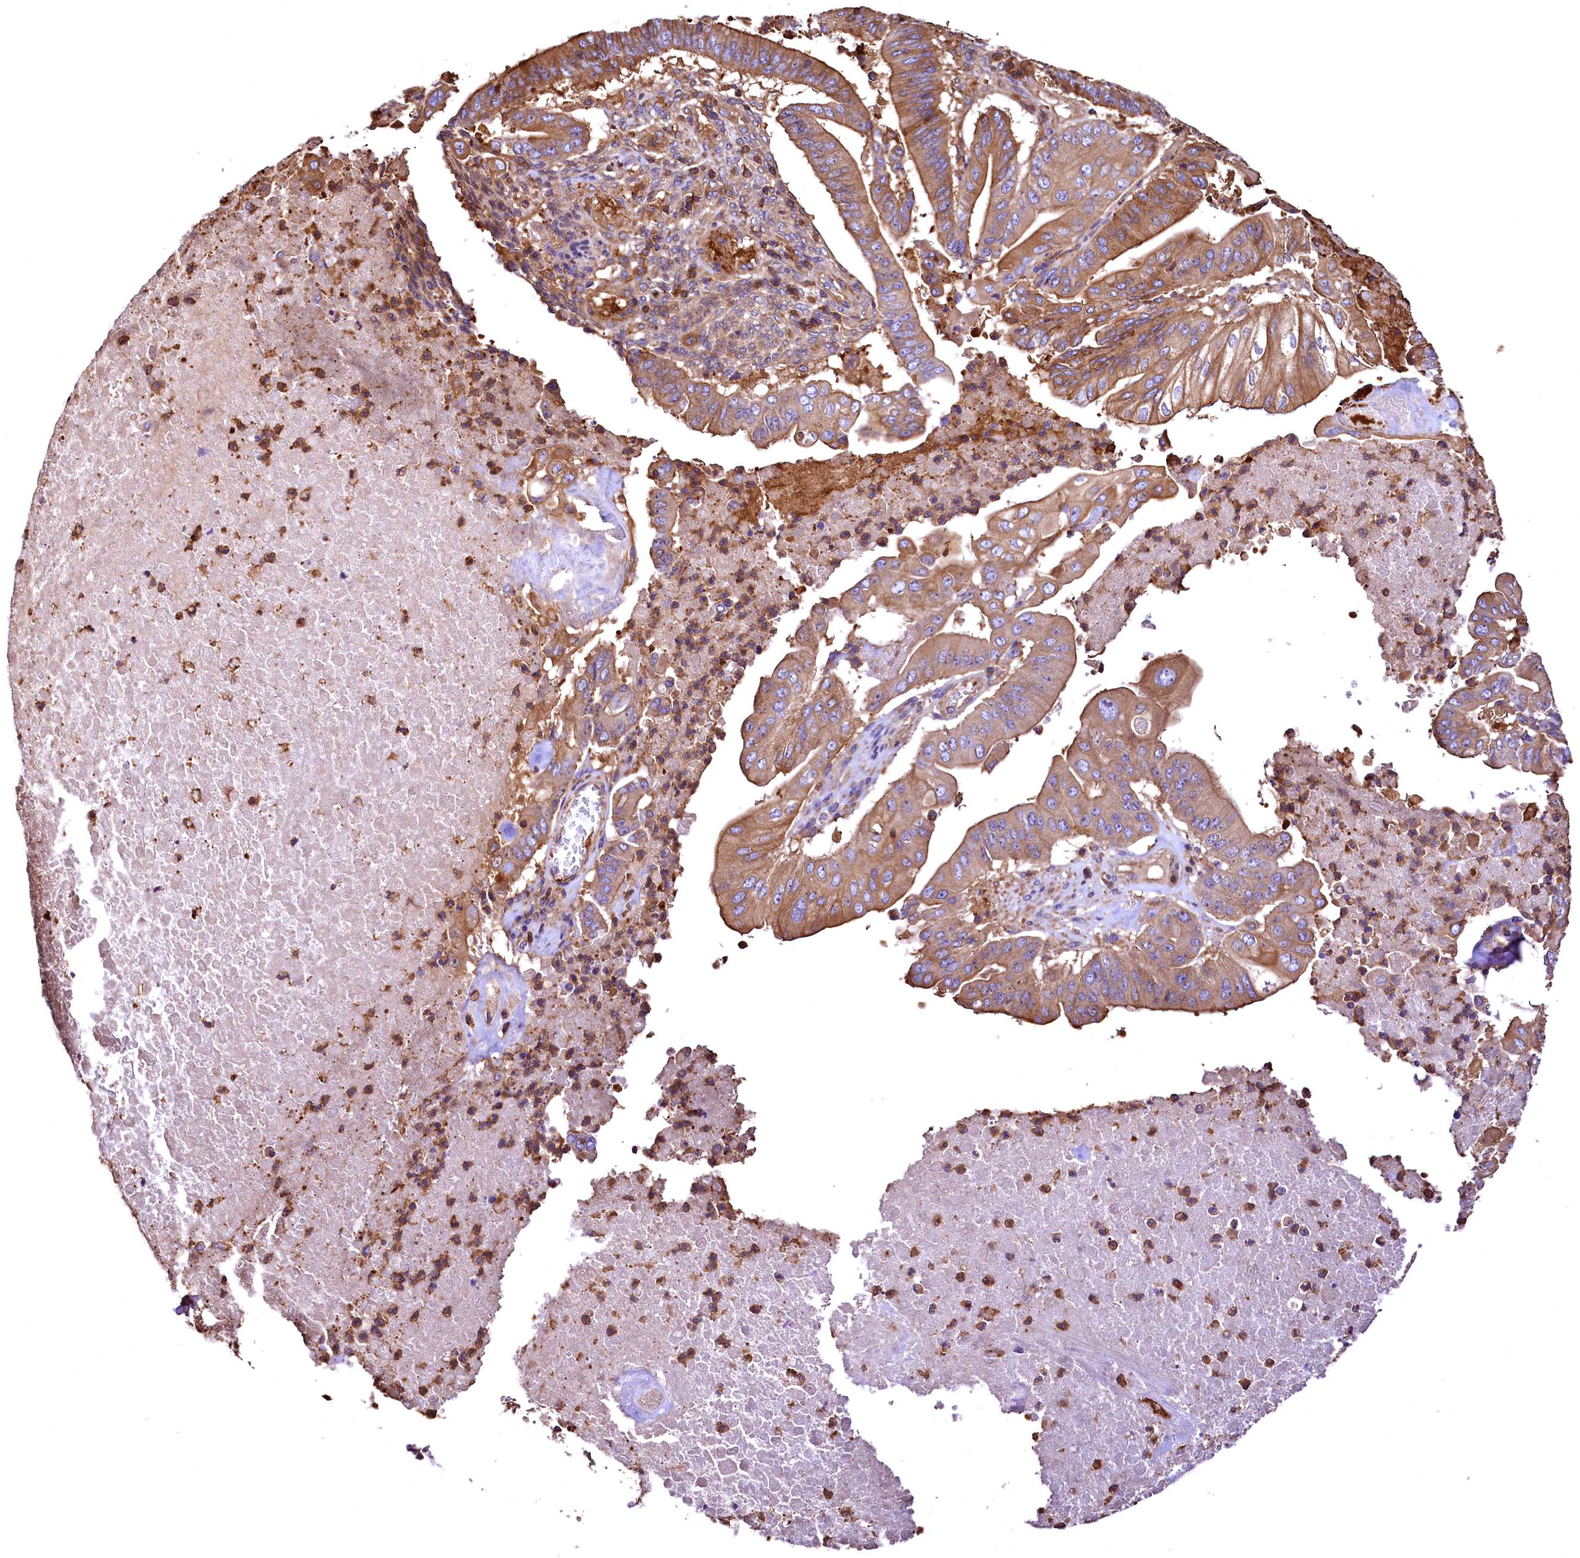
{"staining": {"intensity": "moderate", "quantity": ">75%", "location": "cytoplasmic/membranous"}, "tissue": "pancreatic cancer", "cell_type": "Tumor cells", "image_type": "cancer", "snomed": [{"axis": "morphology", "description": "Adenocarcinoma, NOS"}, {"axis": "topography", "description": "Pancreas"}], "caption": "A histopathology image showing moderate cytoplasmic/membranous positivity in approximately >75% of tumor cells in adenocarcinoma (pancreatic), as visualized by brown immunohistochemical staining.", "gene": "RARS2", "patient": {"sex": "female", "age": 77}}